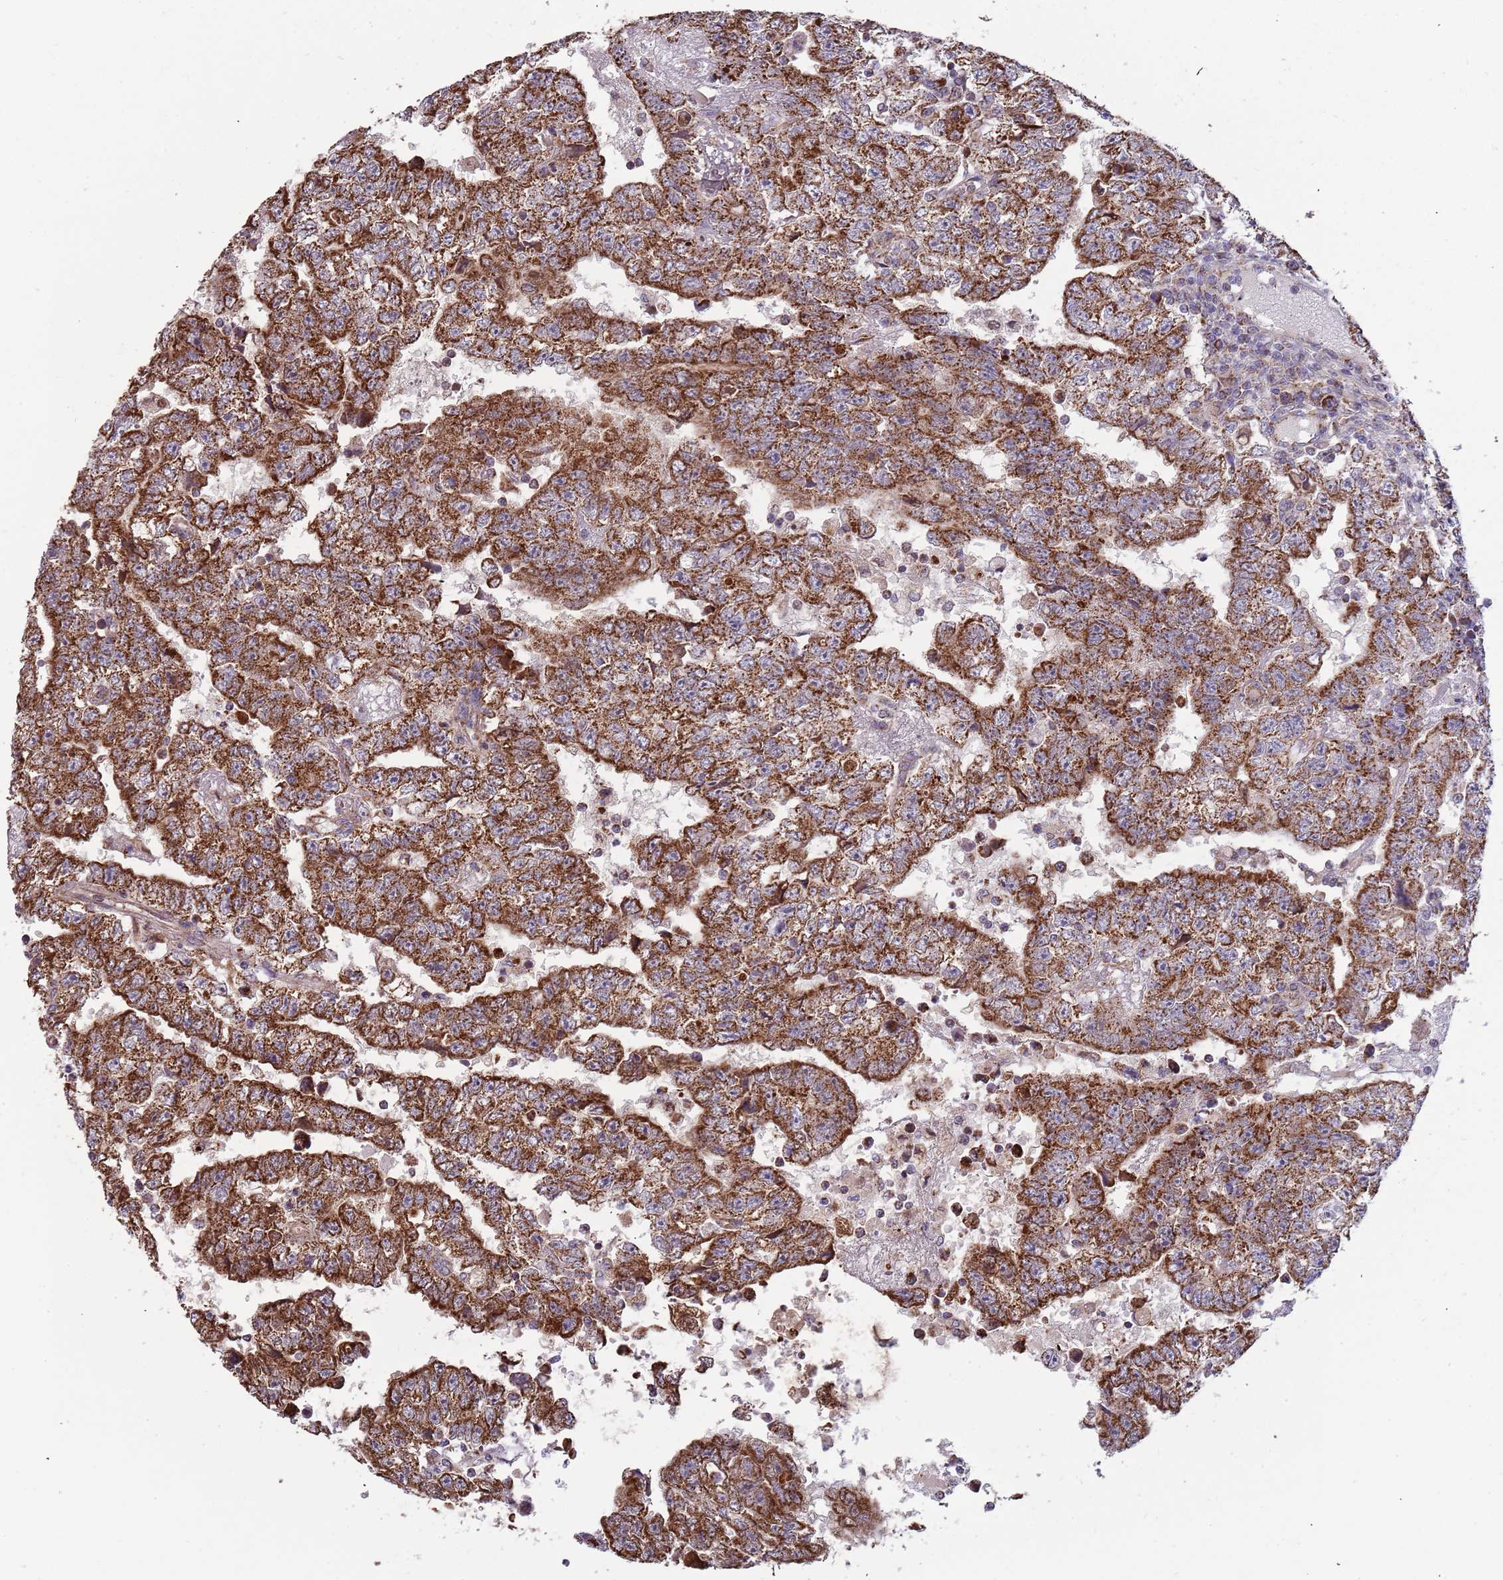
{"staining": {"intensity": "strong", "quantity": ">75%", "location": "cytoplasmic/membranous"}, "tissue": "testis cancer", "cell_type": "Tumor cells", "image_type": "cancer", "snomed": [{"axis": "morphology", "description": "Carcinoma, Embryonal, NOS"}, {"axis": "topography", "description": "Testis"}], "caption": "High-magnification brightfield microscopy of testis cancer stained with DAB (brown) and counterstained with hematoxylin (blue). tumor cells exhibit strong cytoplasmic/membranous staining is seen in about>75% of cells.", "gene": "VPS16", "patient": {"sex": "male", "age": 25}}